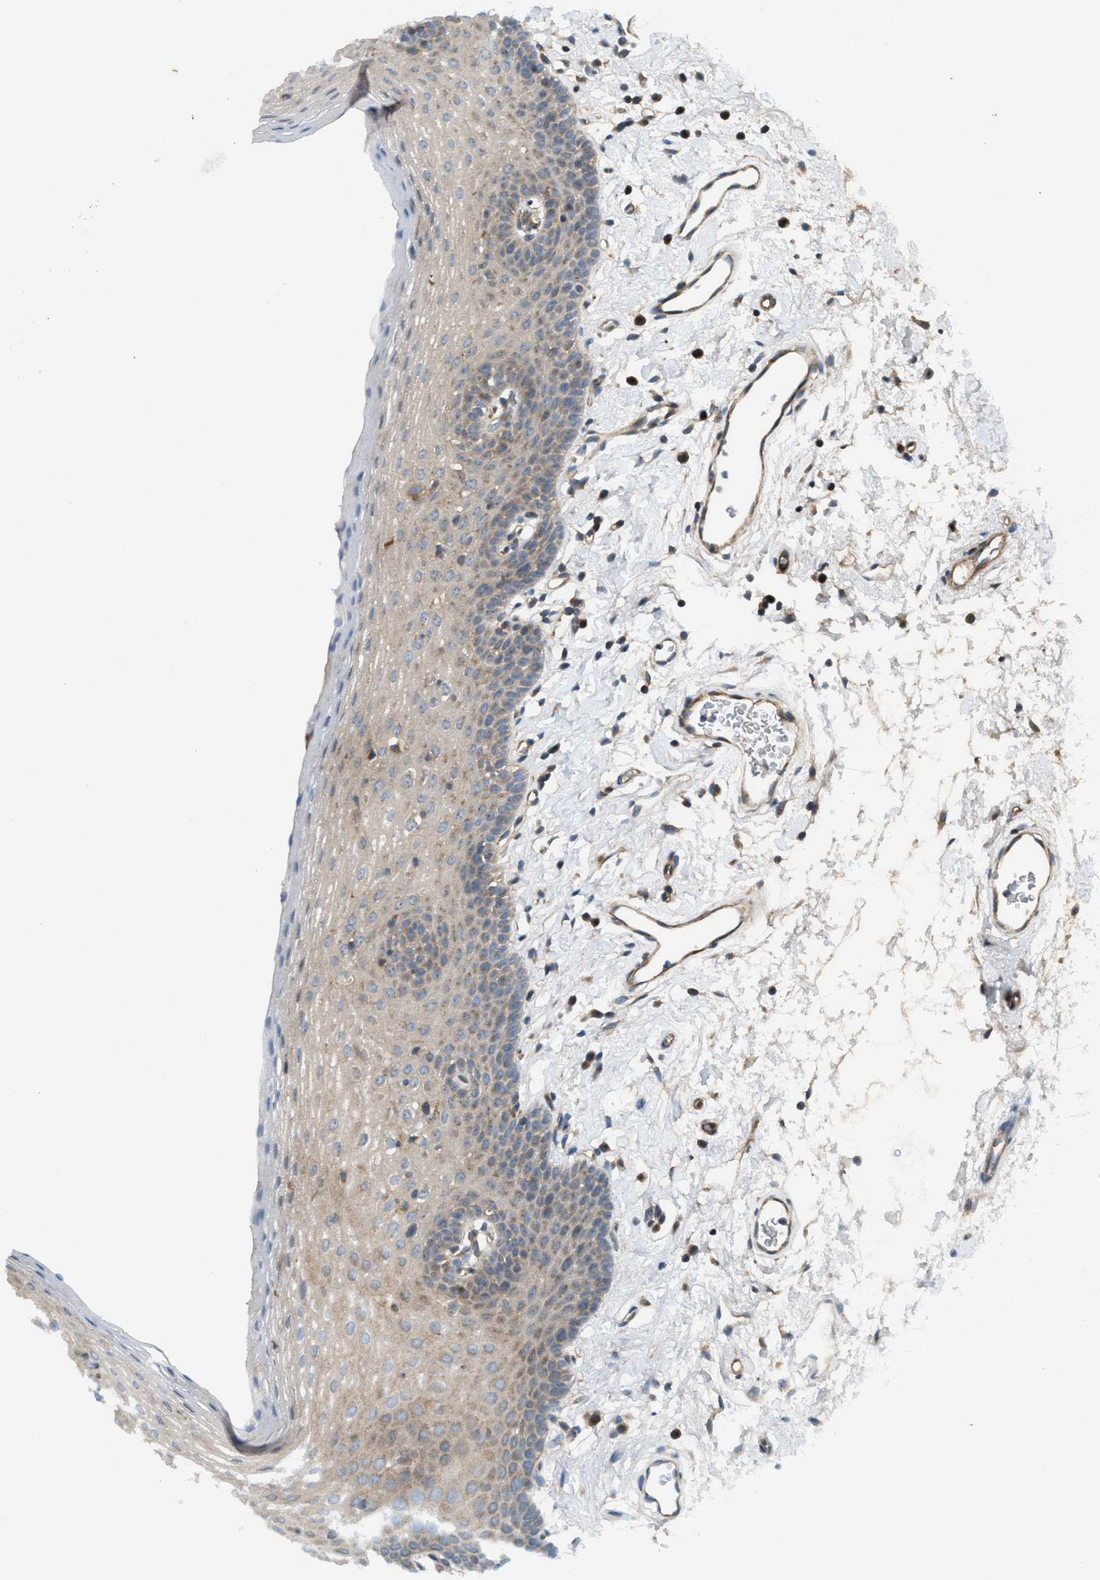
{"staining": {"intensity": "weak", "quantity": "25%-75%", "location": "cytoplasmic/membranous"}, "tissue": "oral mucosa", "cell_type": "Squamous epithelial cells", "image_type": "normal", "snomed": [{"axis": "morphology", "description": "Normal tissue, NOS"}, {"axis": "topography", "description": "Oral tissue"}], "caption": "Unremarkable oral mucosa was stained to show a protein in brown. There is low levels of weak cytoplasmic/membranous expression in approximately 25%-75% of squamous epithelial cells. The staining is performed using DAB (3,3'-diaminobenzidine) brown chromogen to label protein expression. The nuclei are counter-stained blue using hematoxylin.", "gene": "CYB5D1", "patient": {"sex": "male", "age": 66}}